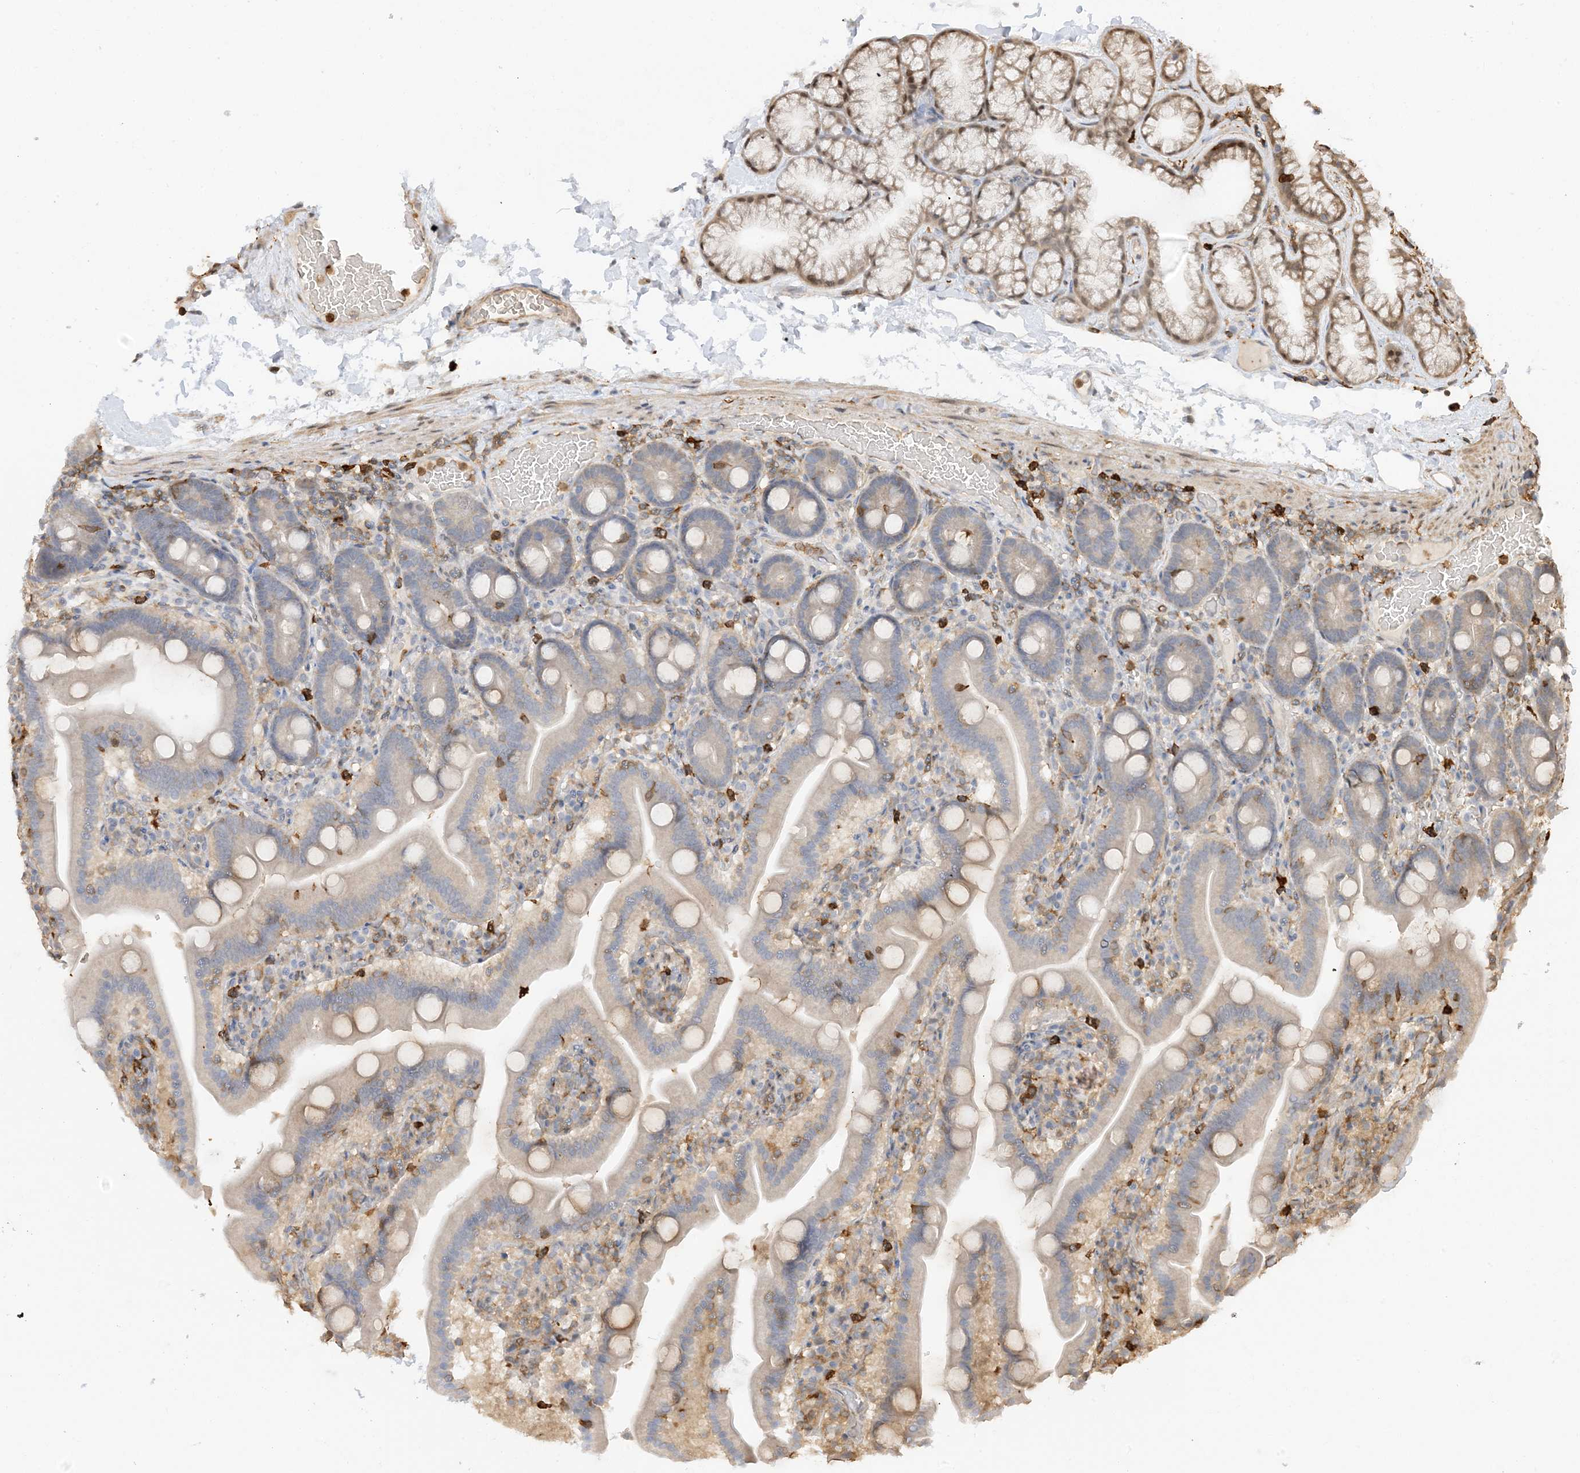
{"staining": {"intensity": "weak", "quantity": "<25%", "location": "cytoplasmic/membranous"}, "tissue": "duodenum", "cell_type": "Glandular cells", "image_type": "normal", "snomed": [{"axis": "morphology", "description": "Normal tissue, NOS"}, {"axis": "topography", "description": "Duodenum"}], "caption": "This is a photomicrograph of immunohistochemistry staining of benign duodenum, which shows no positivity in glandular cells.", "gene": "PHACTR2", "patient": {"sex": "male", "age": 55}}